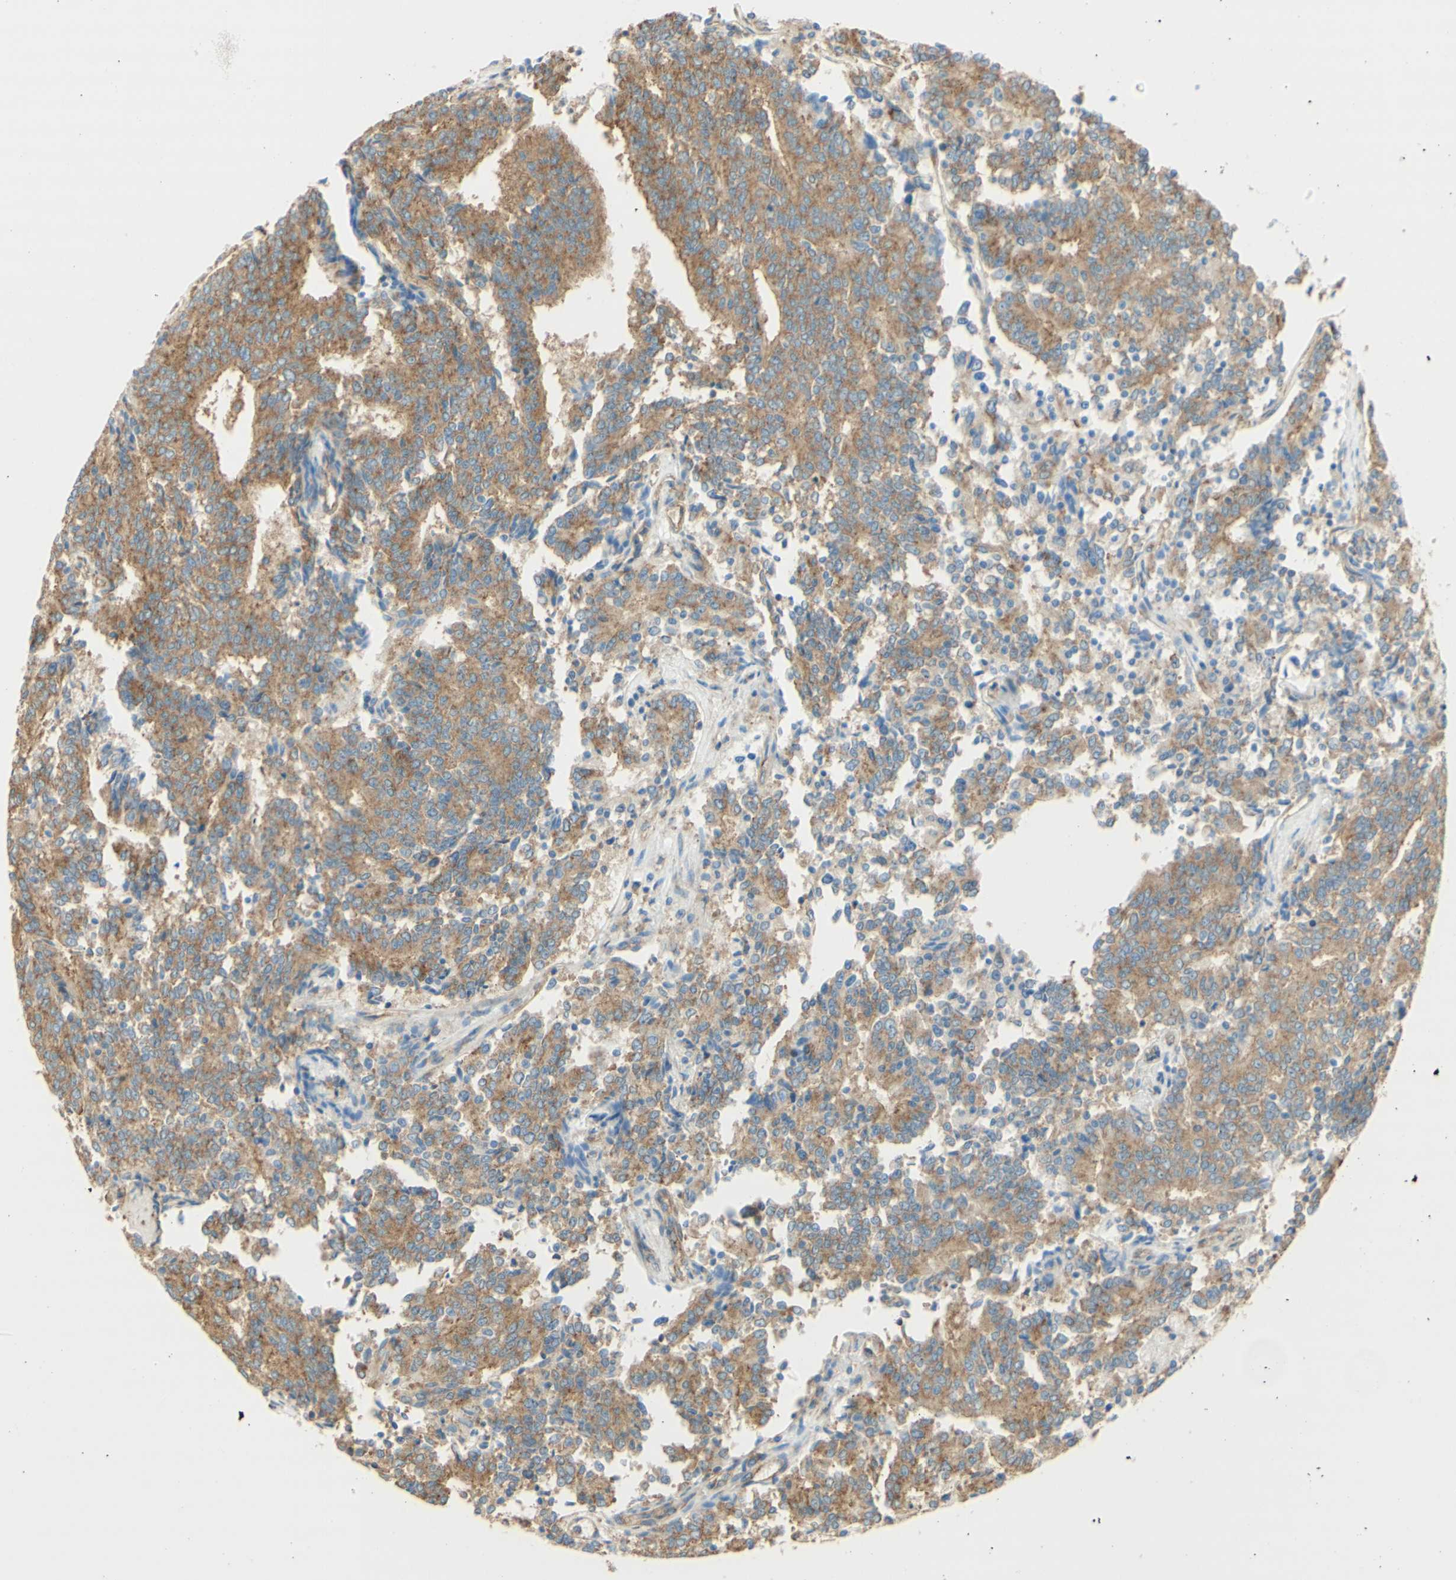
{"staining": {"intensity": "moderate", "quantity": "25%-75%", "location": "cytoplasmic/membranous"}, "tissue": "prostate cancer", "cell_type": "Tumor cells", "image_type": "cancer", "snomed": [{"axis": "morphology", "description": "Normal tissue, NOS"}, {"axis": "morphology", "description": "Adenocarcinoma, High grade"}, {"axis": "topography", "description": "Prostate"}, {"axis": "topography", "description": "Seminal veicle"}], "caption": "This image displays immunohistochemistry (IHC) staining of human prostate cancer (high-grade adenocarcinoma), with medium moderate cytoplasmic/membranous expression in about 25%-75% of tumor cells.", "gene": "CLTC", "patient": {"sex": "male", "age": 55}}